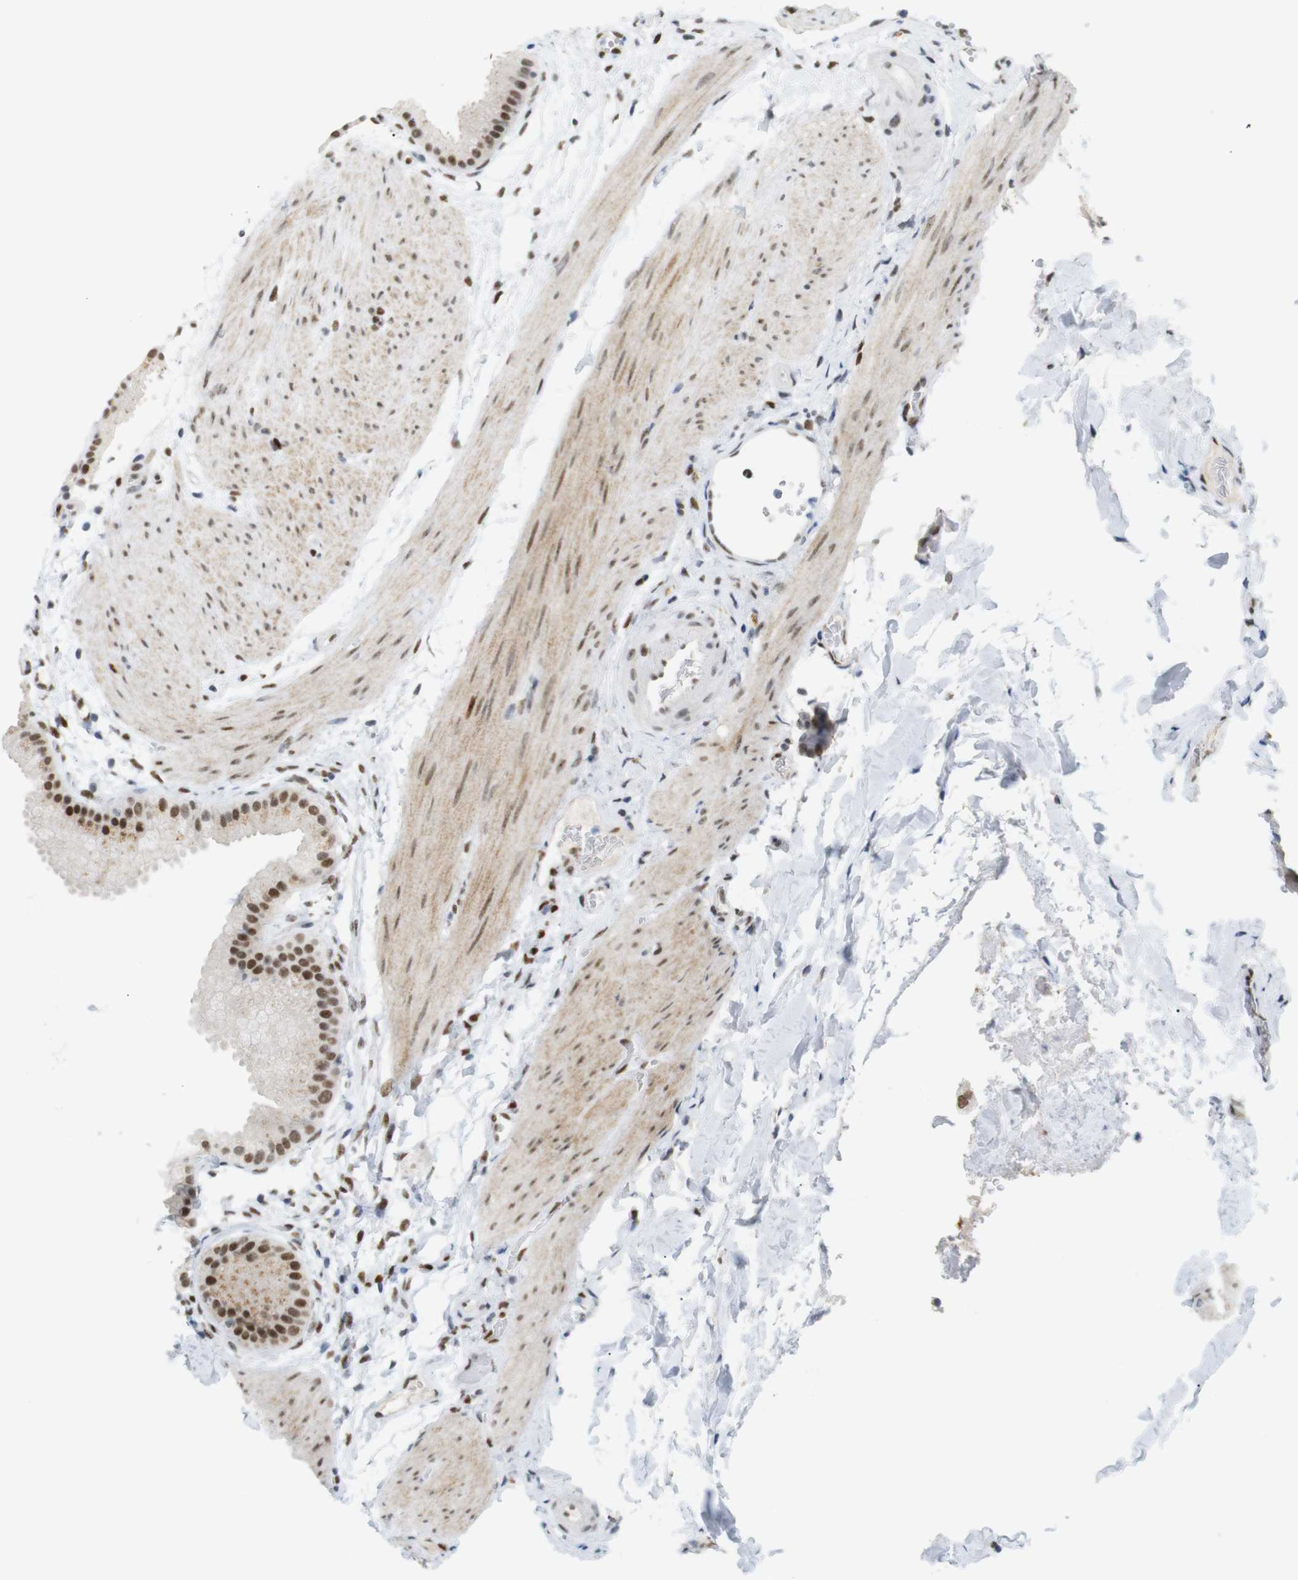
{"staining": {"intensity": "strong", "quantity": ">75%", "location": "nuclear"}, "tissue": "gallbladder", "cell_type": "Glandular cells", "image_type": "normal", "snomed": [{"axis": "morphology", "description": "Normal tissue, NOS"}, {"axis": "topography", "description": "Gallbladder"}], "caption": "This histopathology image reveals IHC staining of unremarkable gallbladder, with high strong nuclear staining in approximately >75% of glandular cells.", "gene": "RIOX2", "patient": {"sex": "female", "age": 64}}